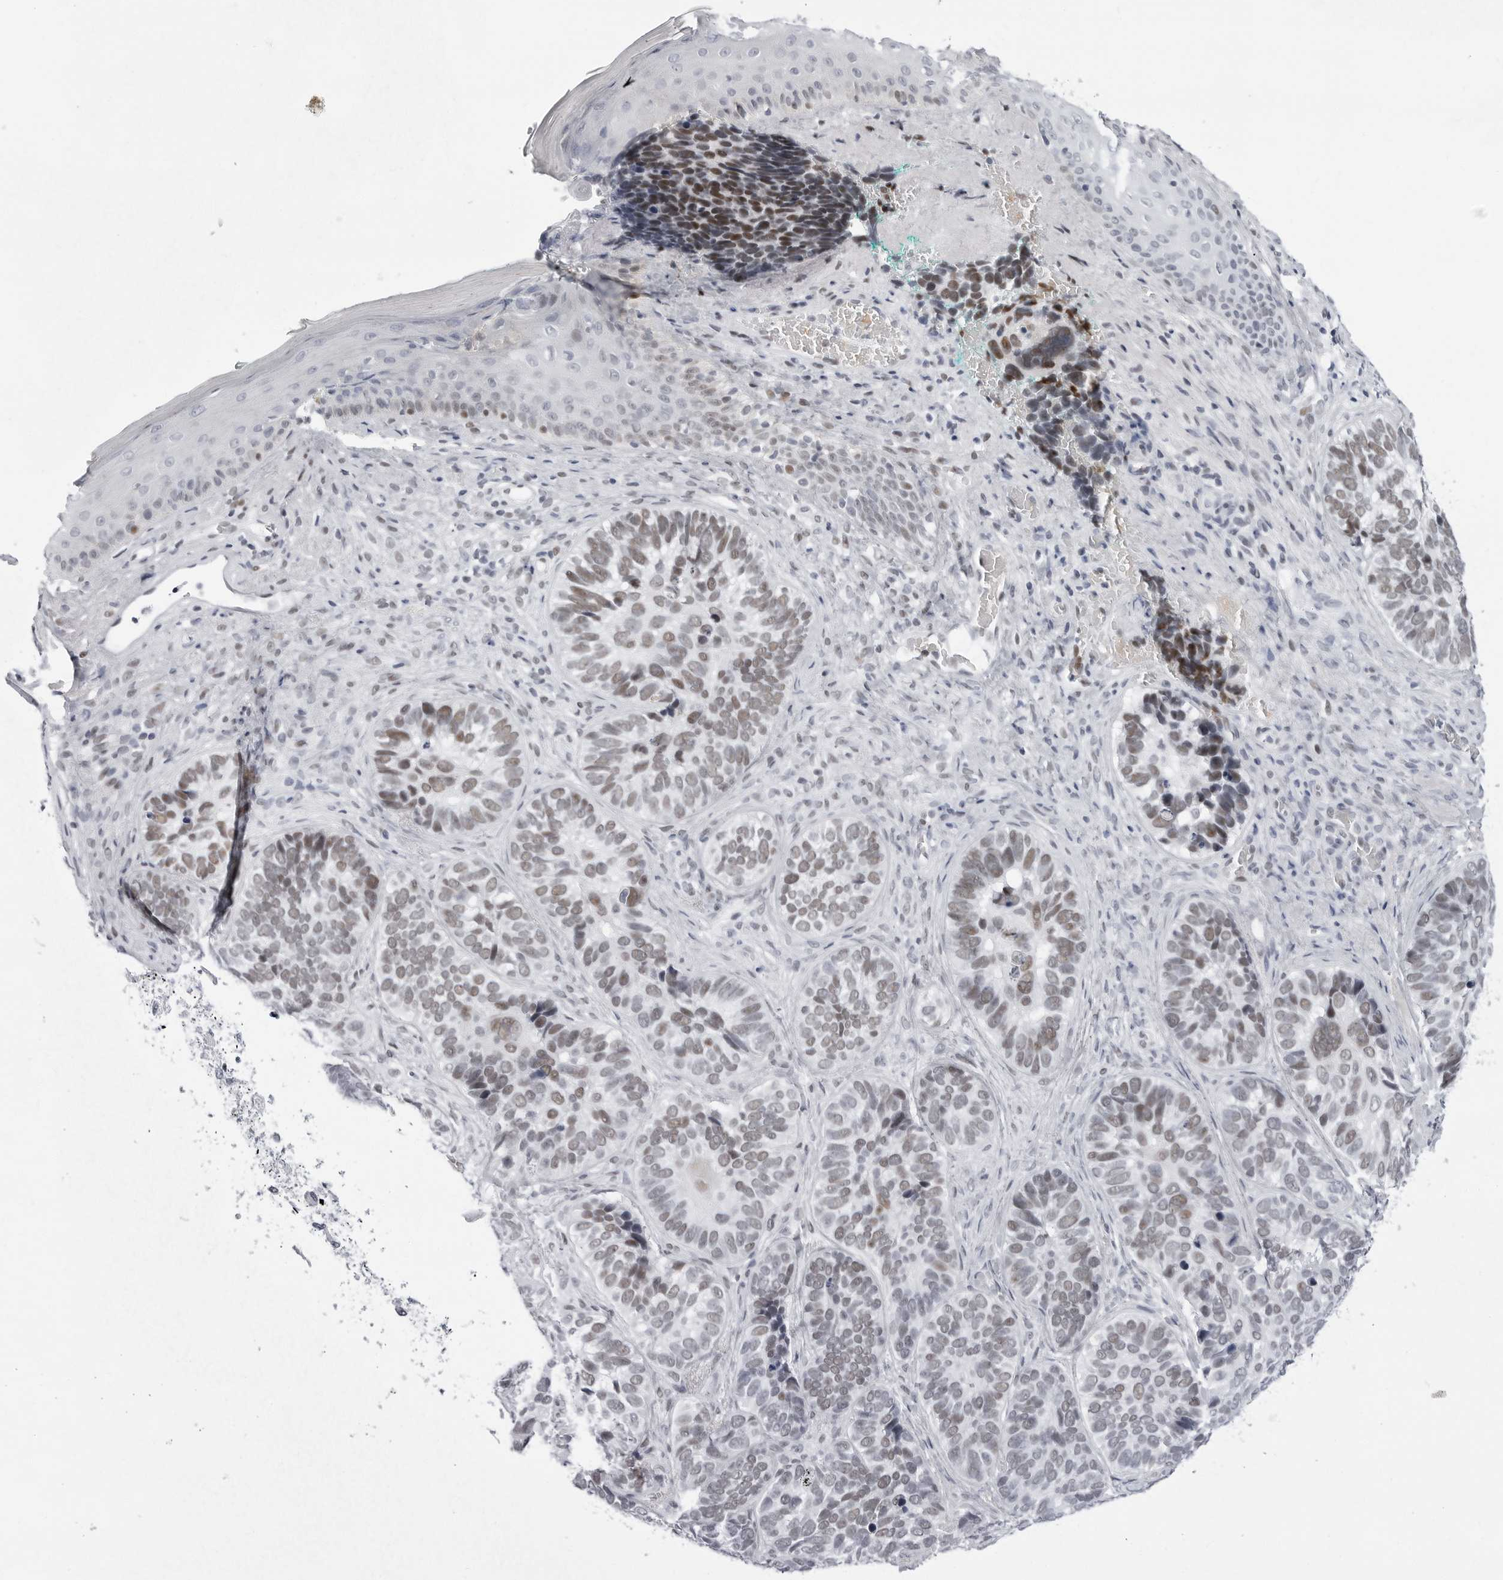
{"staining": {"intensity": "moderate", "quantity": "25%-75%", "location": "nuclear"}, "tissue": "skin cancer", "cell_type": "Tumor cells", "image_type": "cancer", "snomed": [{"axis": "morphology", "description": "Basal cell carcinoma"}, {"axis": "topography", "description": "Skin"}], "caption": "Protein staining demonstrates moderate nuclear staining in about 25%-75% of tumor cells in basal cell carcinoma (skin).", "gene": "VEZF1", "patient": {"sex": "male", "age": 62}}